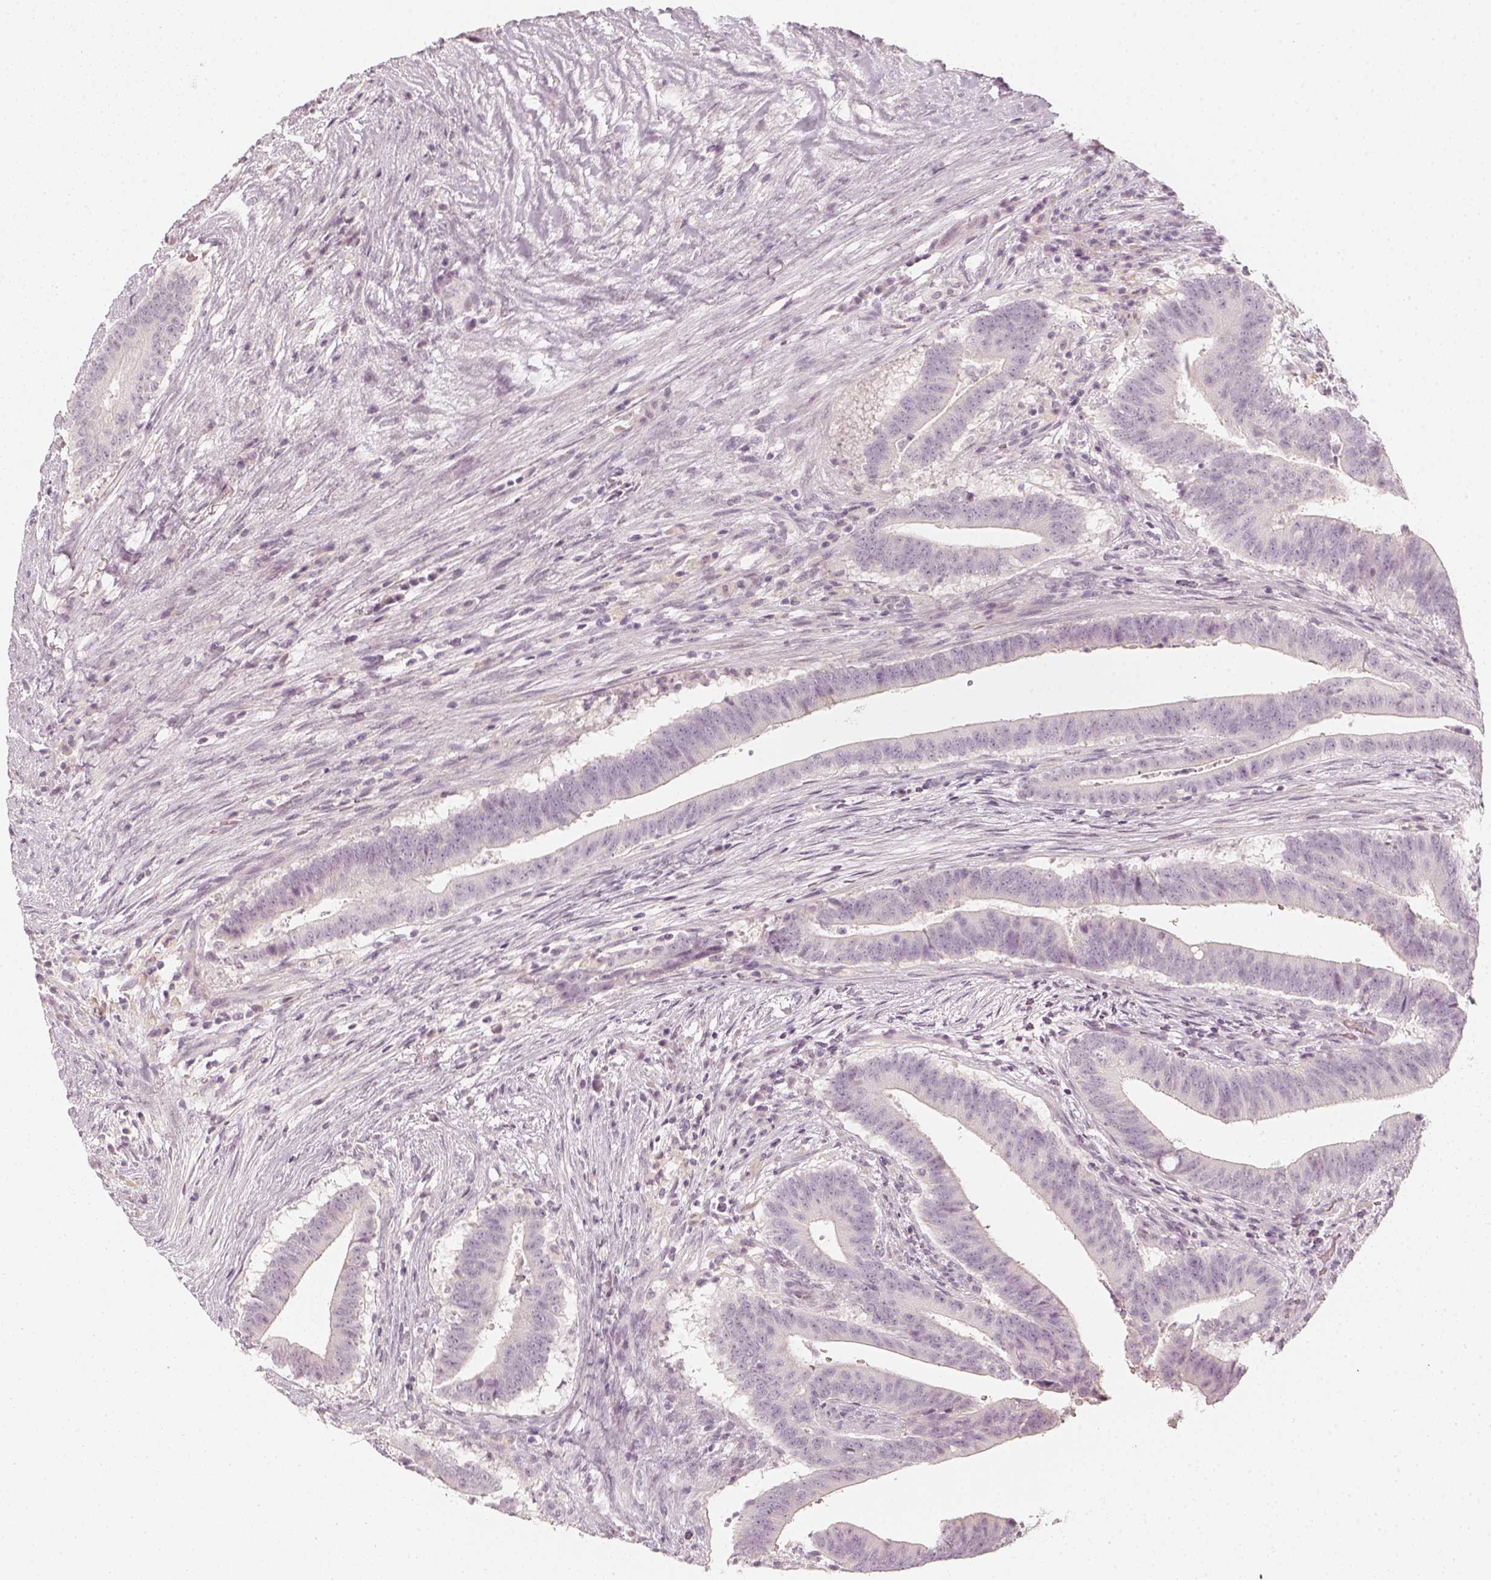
{"staining": {"intensity": "negative", "quantity": "none", "location": "none"}, "tissue": "colorectal cancer", "cell_type": "Tumor cells", "image_type": "cancer", "snomed": [{"axis": "morphology", "description": "Adenocarcinoma, NOS"}, {"axis": "topography", "description": "Colon"}], "caption": "A high-resolution micrograph shows immunohistochemistry (IHC) staining of colorectal cancer (adenocarcinoma), which shows no significant positivity in tumor cells.", "gene": "DSG4", "patient": {"sex": "female", "age": 43}}